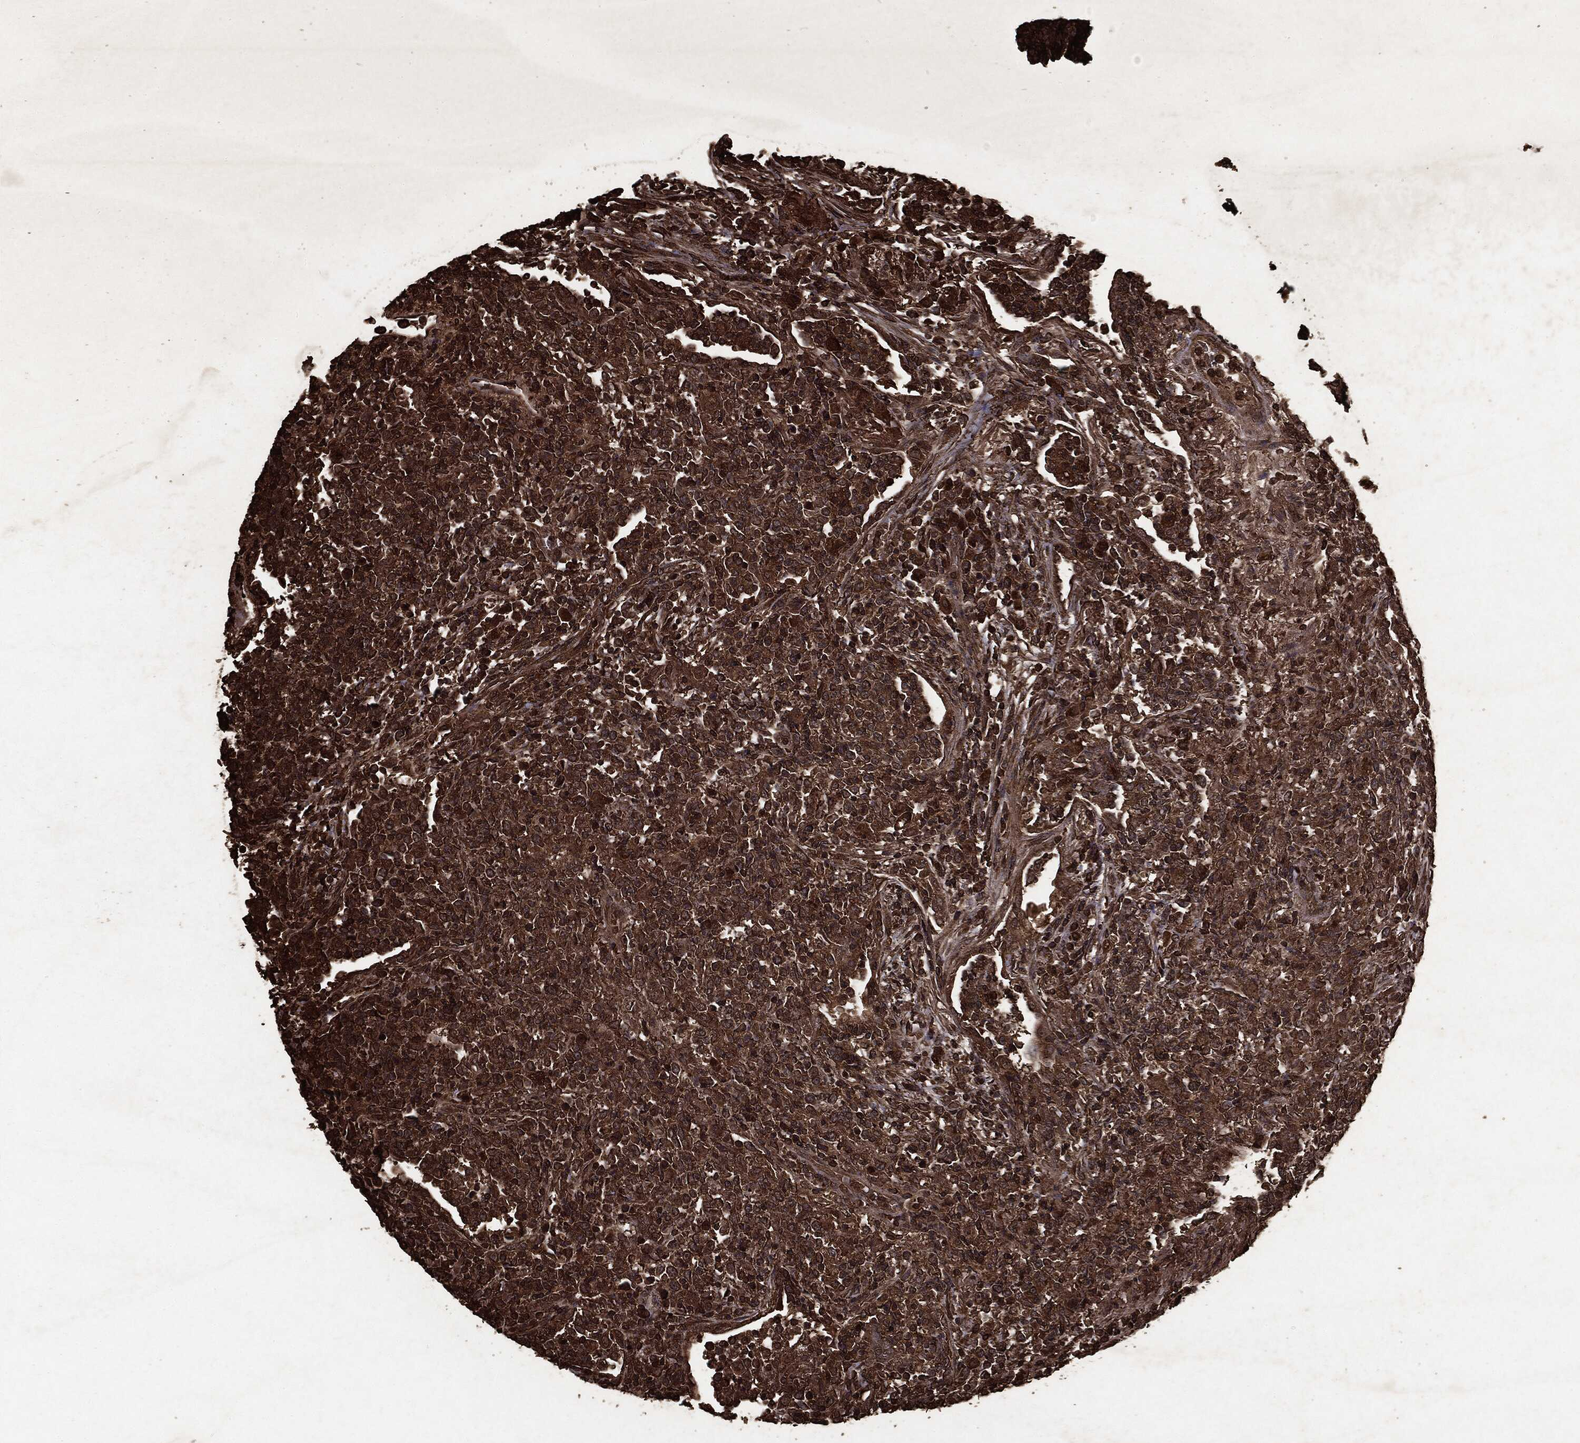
{"staining": {"intensity": "moderate", "quantity": ">75%", "location": "cytoplasmic/membranous"}, "tissue": "lymphoma", "cell_type": "Tumor cells", "image_type": "cancer", "snomed": [{"axis": "morphology", "description": "Malignant lymphoma, non-Hodgkin's type, High grade"}, {"axis": "topography", "description": "Lung"}], "caption": "Malignant lymphoma, non-Hodgkin's type (high-grade) stained with a protein marker demonstrates moderate staining in tumor cells.", "gene": "ARAF", "patient": {"sex": "male", "age": 79}}